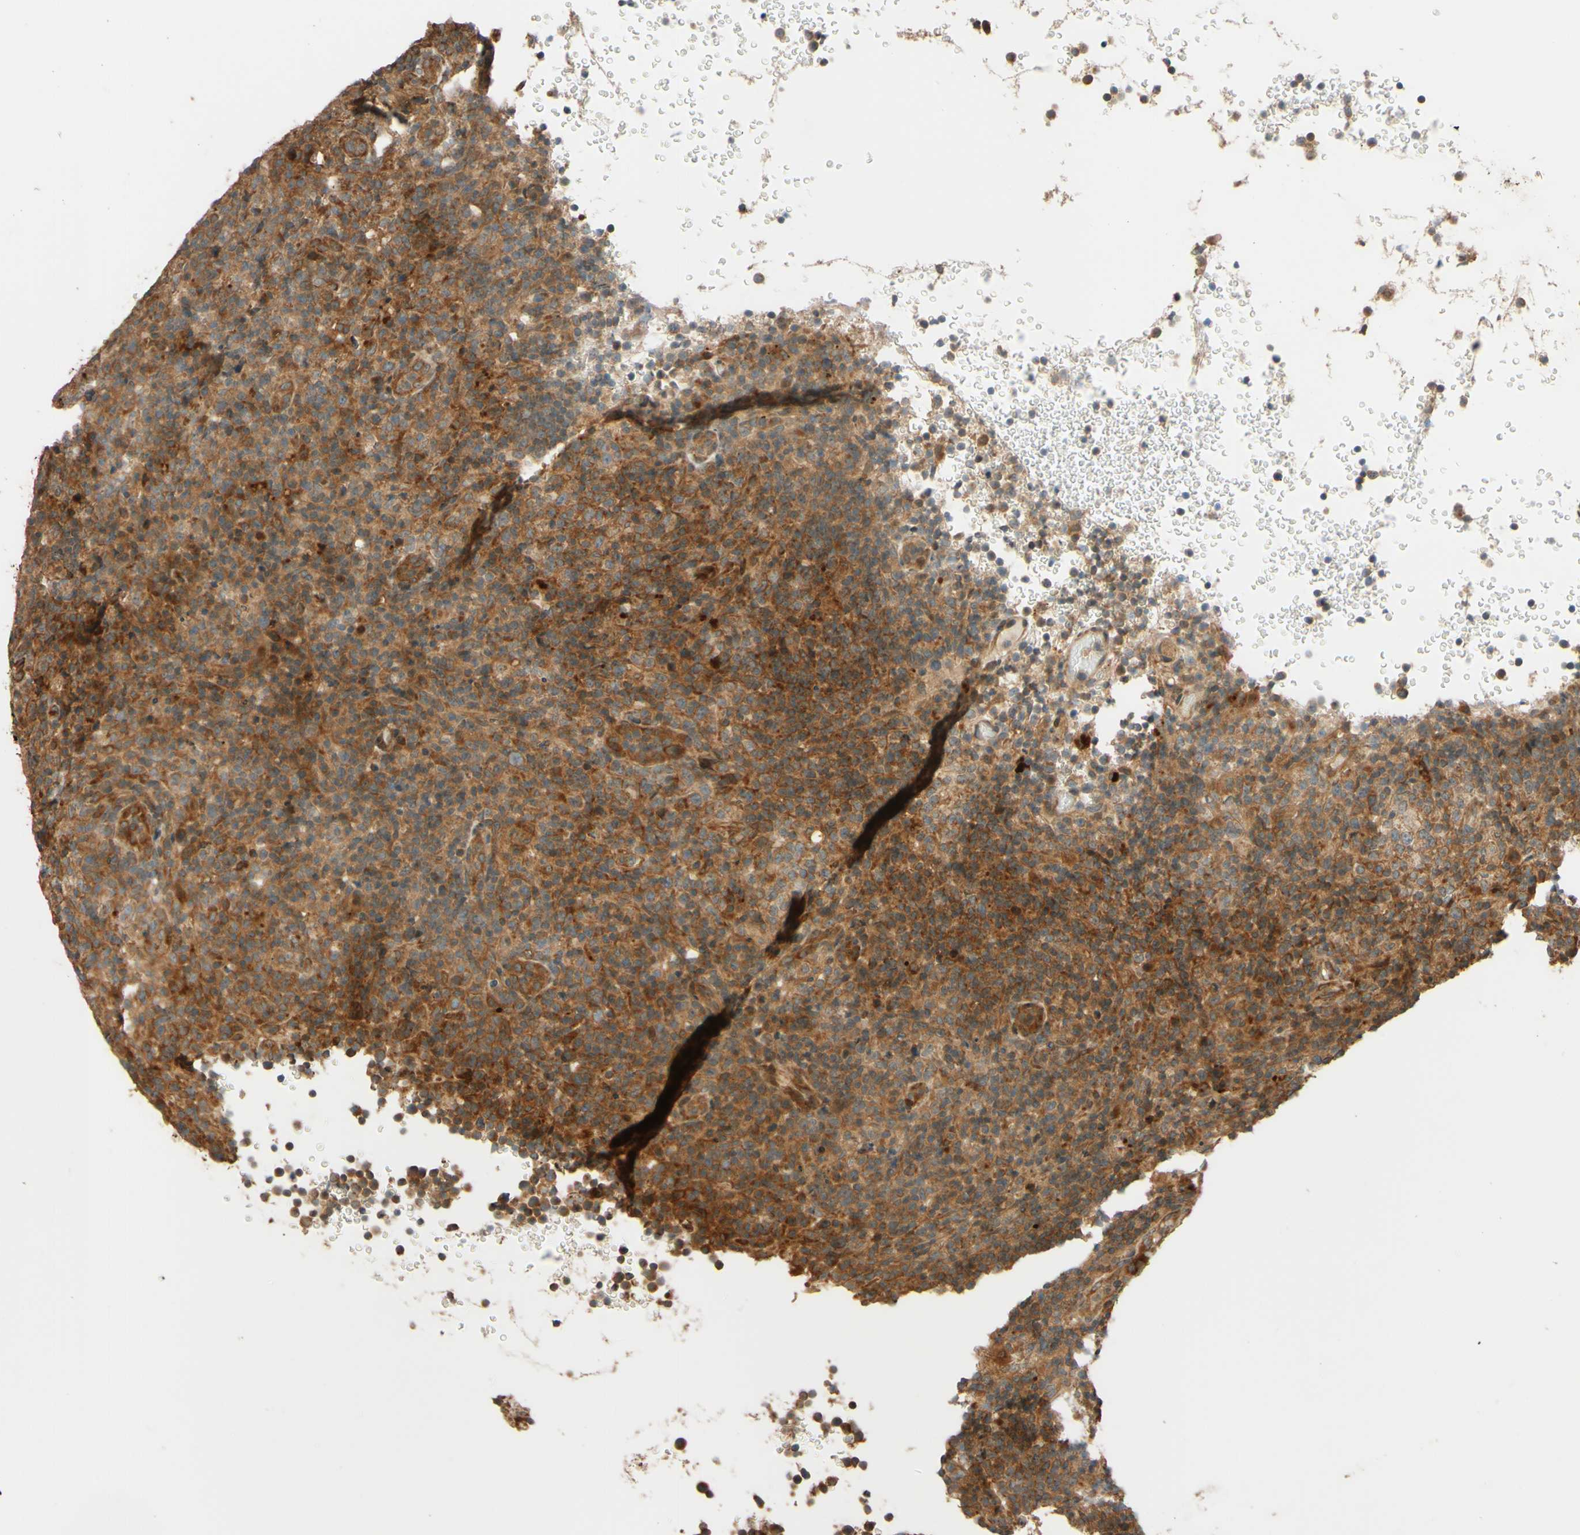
{"staining": {"intensity": "moderate", "quantity": ">75%", "location": "cytoplasmic/membranous"}, "tissue": "lymphoma", "cell_type": "Tumor cells", "image_type": "cancer", "snomed": [{"axis": "morphology", "description": "Malignant lymphoma, non-Hodgkin's type, High grade"}, {"axis": "topography", "description": "Lymph node"}], "caption": "A medium amount of moderate cytoplasmic/membranous positivity is identified in approximately >75% of tumor cells in malignant lymphoma, non-Hodgkin's type (high-grade) tissue.", "gene": "RNF19A", "patient": {"sex": "female", "age": 76}}